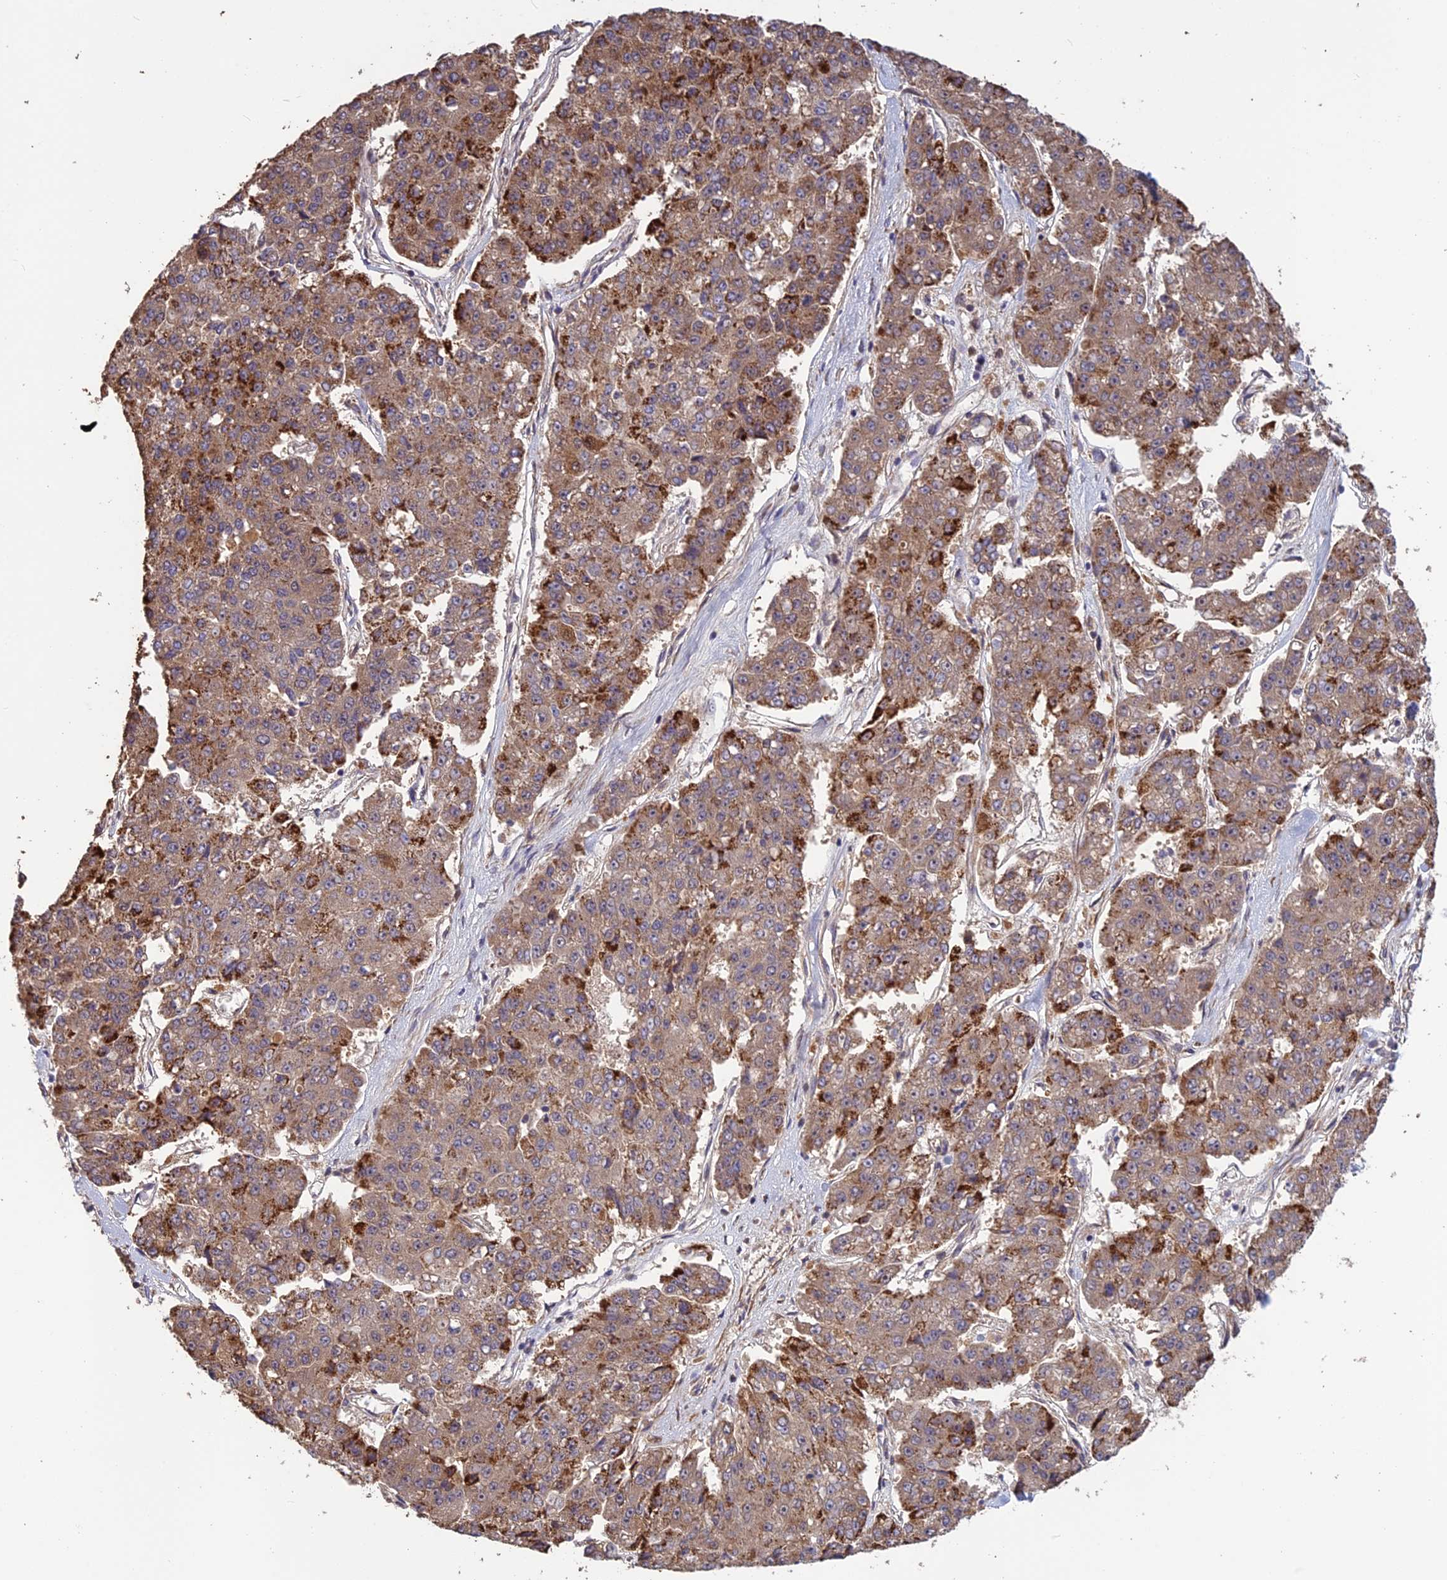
{"staining": {"intensity": "strong", "quantity": "<25%", "location": "cytoplasmic/membranous"}, "tissue": "pancreatic cancer", "cell_type": "Tumor cells", "image_type": "cancer", "snomed": [{"axis": "morphology", "description": "Adenocarcinoma, NOS"}, {"axis": "topography", "description": "Pancreas"}], "caption": "Human pancreatic adenocarcinoma stained with a brown dye exhibits strong cytoplasmic/membranous positive staining in about <25% of tumor cells.", "gene": "SPG21", "patient": {"sex": "male", "age": 50}}